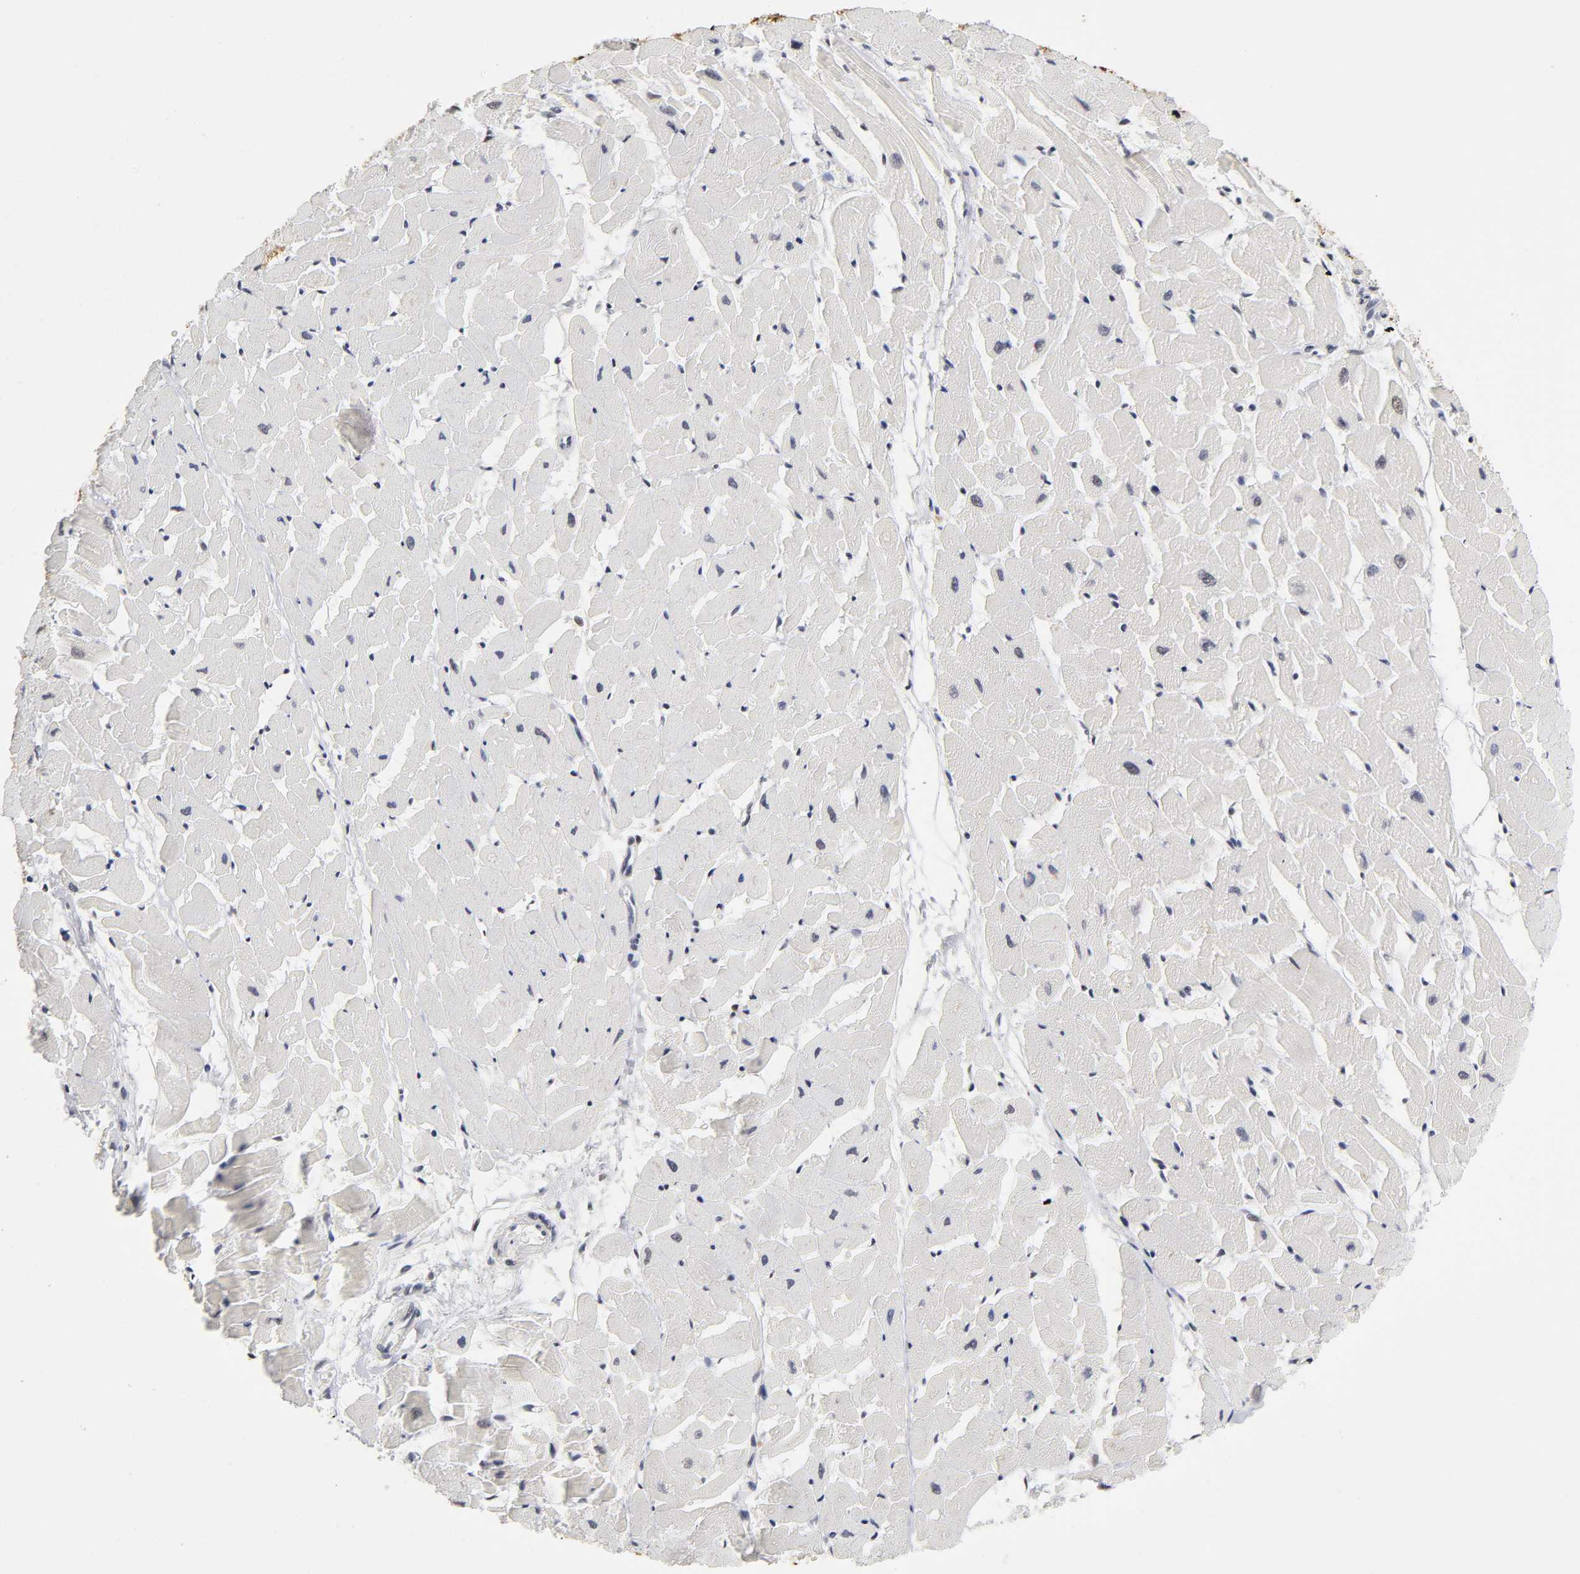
{"staining": {"intensity": "negative", "quantity": "none", "location": "none"}, "tissue": "heart muscle", "cell_type": "Cardiomyocytes", "image_type": "normal", "snomed": [{"axis": "morphology", "description": "Normal tissue, NOS"}, {"axis": "topography", "description": "Heart"}], "caption": "Protein analysis of unremarkable heart muscle exhibits no significant staining in cardiomyocytes. (DAB immunohistochemistry (IHC), high magnification).", "gene": "NR3C1", "patient": {"sex": "female", "age": 19}}